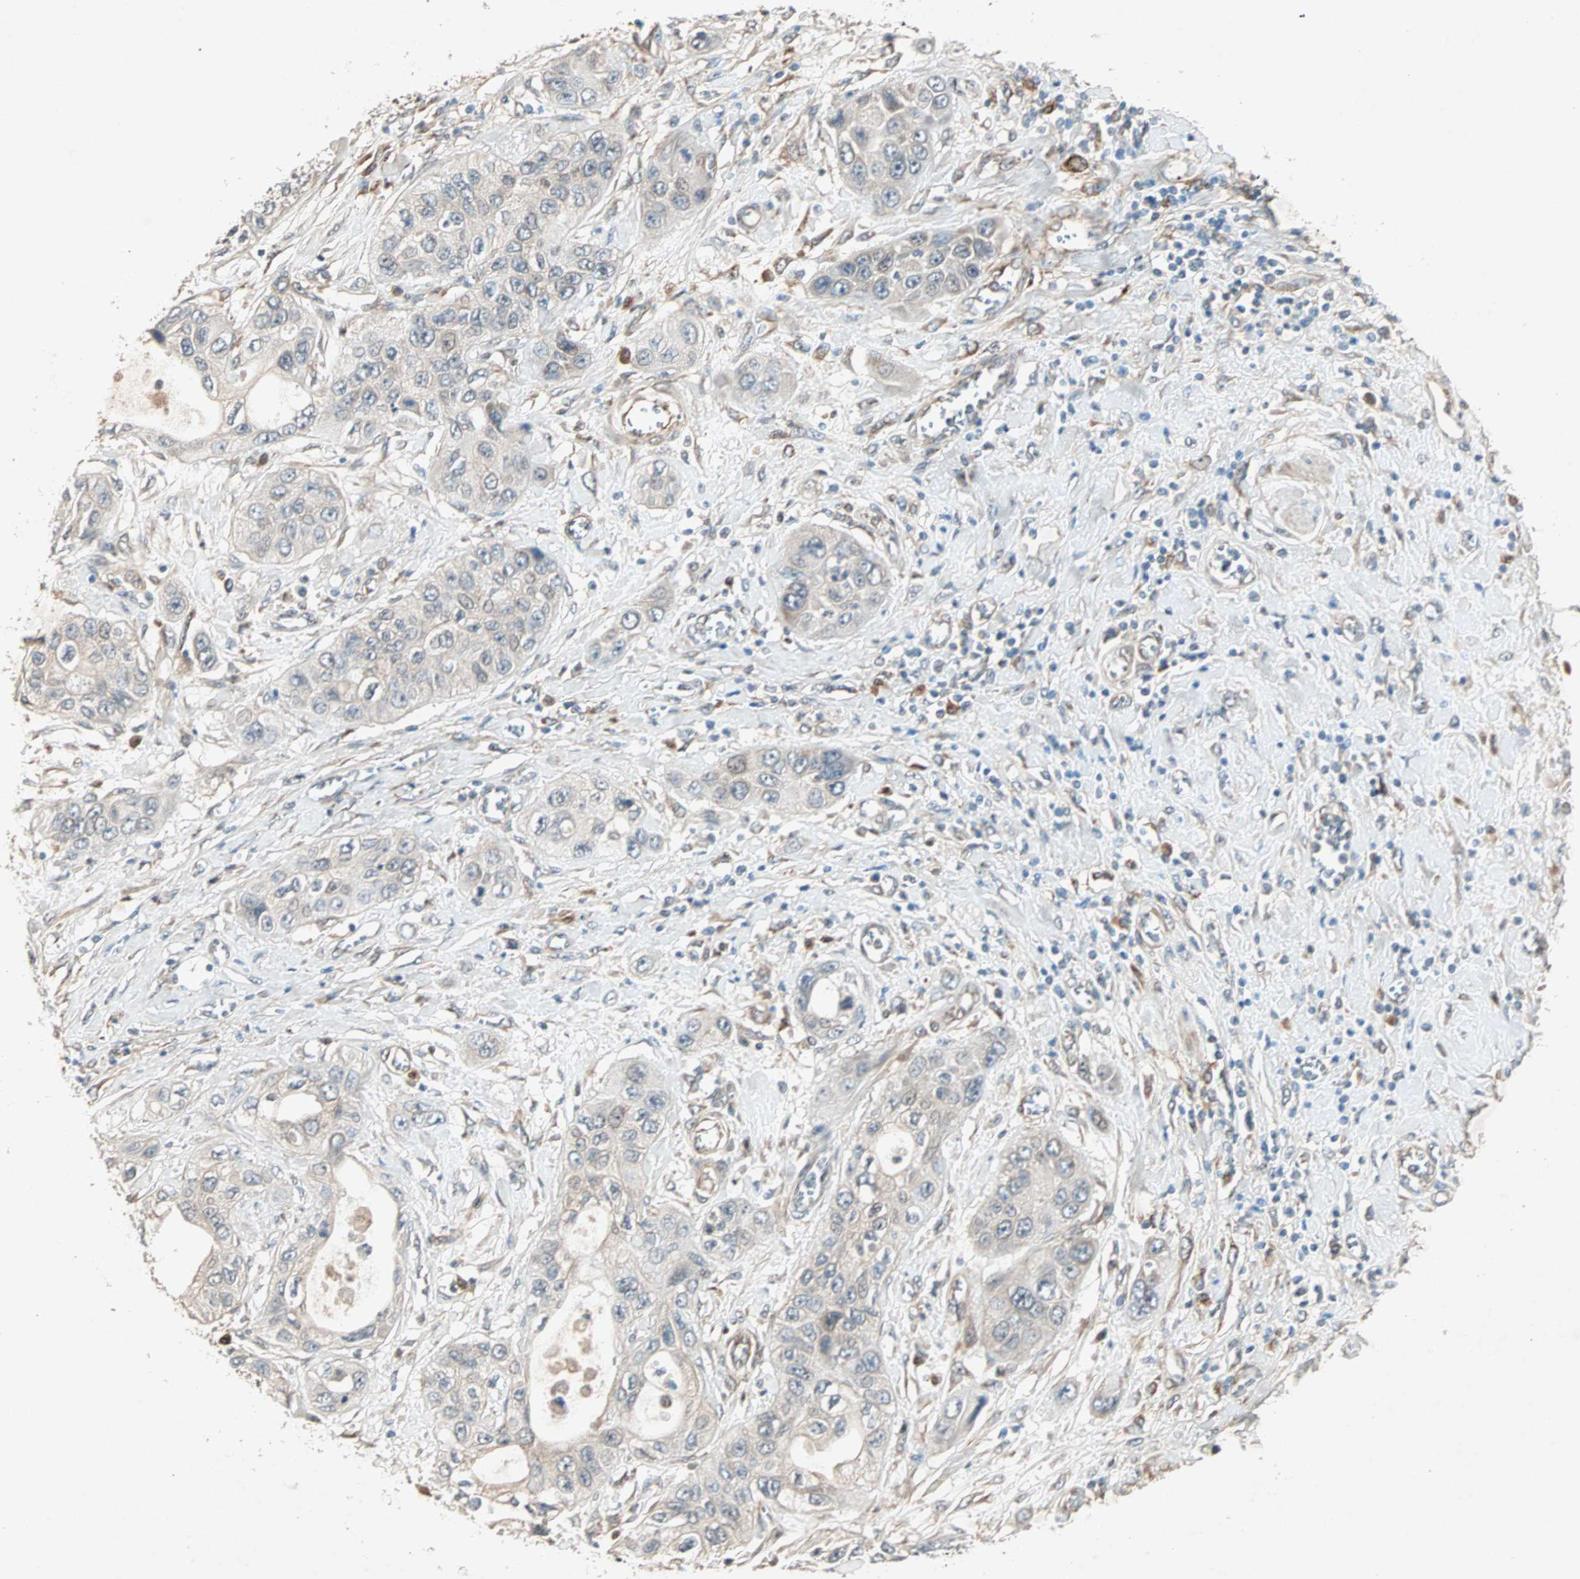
{"staining": {"intensity": "weak", "quantity": "25%-75%", "location": "cytoplasmic/membranous"}, "tissue": "pancreatic cancer", "cell_type": "Tumor cells", "image_type": "cancer", "snomed": [{"axis": "morphology", "description": "Adenocarcinoma, NOS"}, {"axis": "topography", "description": "Pancreas"}], "caption": "Immunohistochemical staining of pancreatic cancer demonstrates weak cytoplasmic/membranous protein expression in approximately 25%-75% of tumor cells.", "gene": "SDSL", "patient": {"sex": "female", "age": 70}}